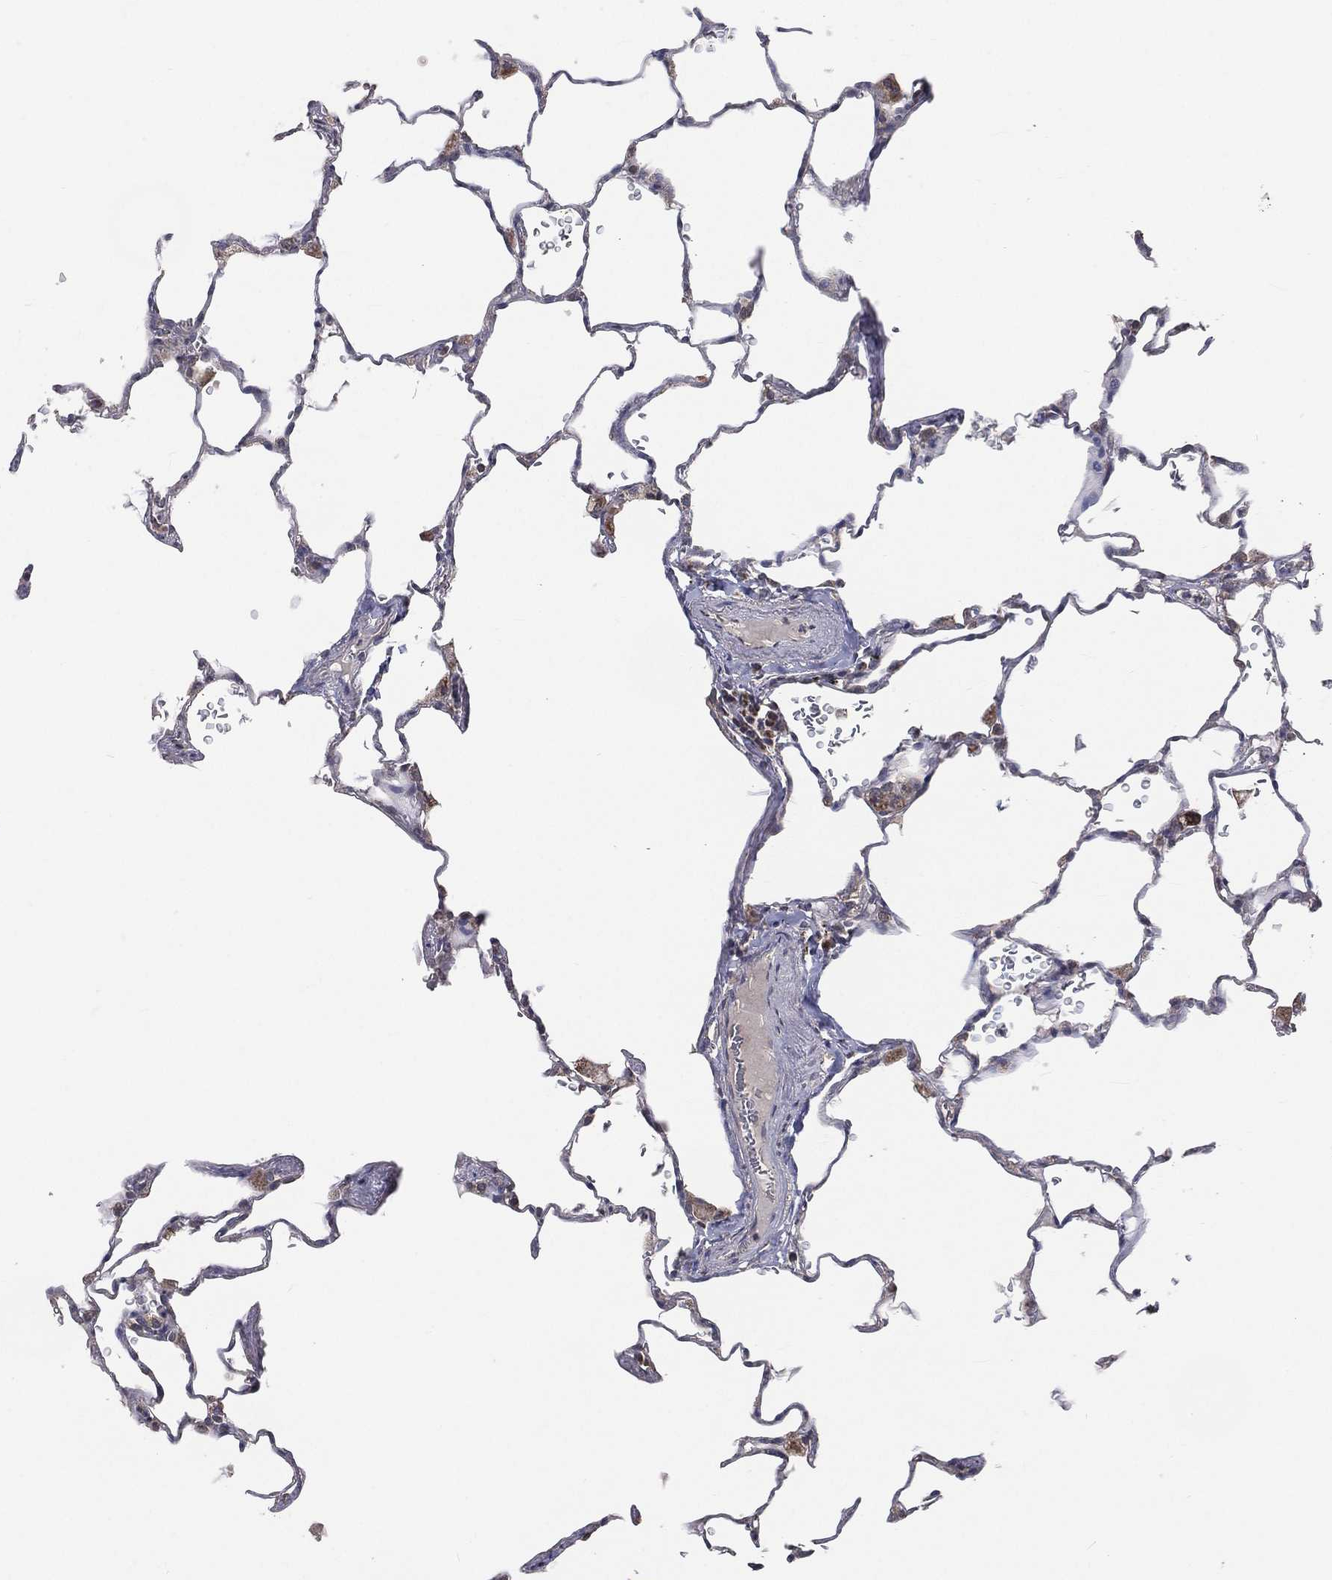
{"staining": {"intensity": "negative", "quantity": "none", "location": "none"}, "tissue": "lung", "cell_type": "Alveolar cells", "image_type": "normal", "snomed": [{"axis": "morphology", "description": "Normal tissue, NOS"}, {"axis": "morphology", "description": "Adenocarcinoma, metastatic, NOS"}, {"axis": "topography", "description": "Lung"}], "caption": "The micrograph demonstrates no staining of alveolar cells in benign lung.", "gene": "MRPL46", "patient": {"sex": "male", "age": 45}}